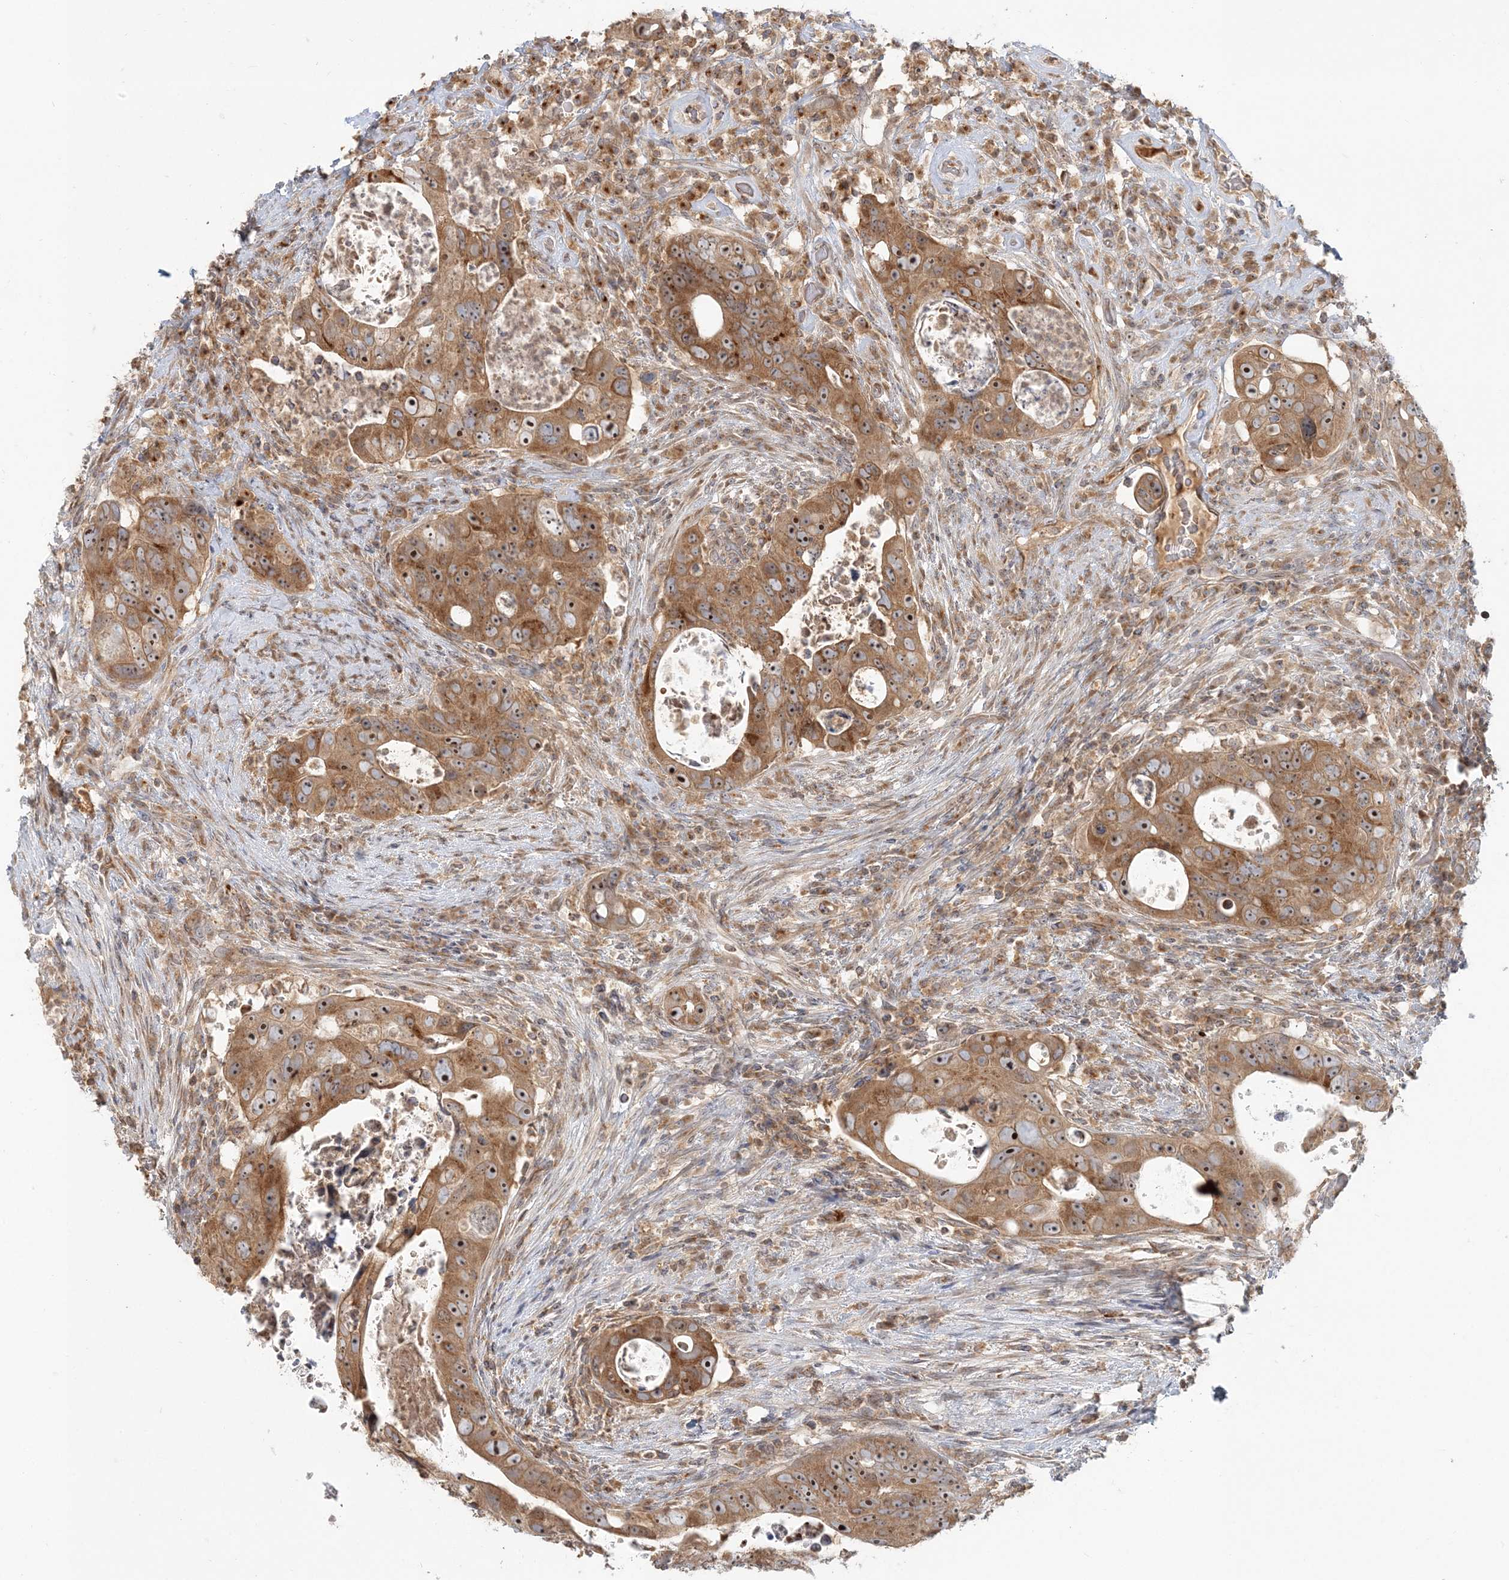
{"staining": {"intensity": "moderate", "quantity": ">75%", "location": "cytoplasmic/membranous,nuclear"}, "tissue": "colorectal cancer", "cell_type": "Tumor cells", "image_type": "cancer", "snomed": [{"axis": "morphology", "description": "Adenocarcinoma, NOS"}, {"axis": "topography", "description": "Rectum"}], "caption": "This histopathology image reveals colorectal adenocarcinoma stained with IHC to label a protein in brown. The cytoplasmic/membranous and nuclear of tumor cells show moderate positivity for the protein. Nuclei are counter-stained blue.", "gene": "AP1AR", "patient": {"sex": "male", "age": 59}}